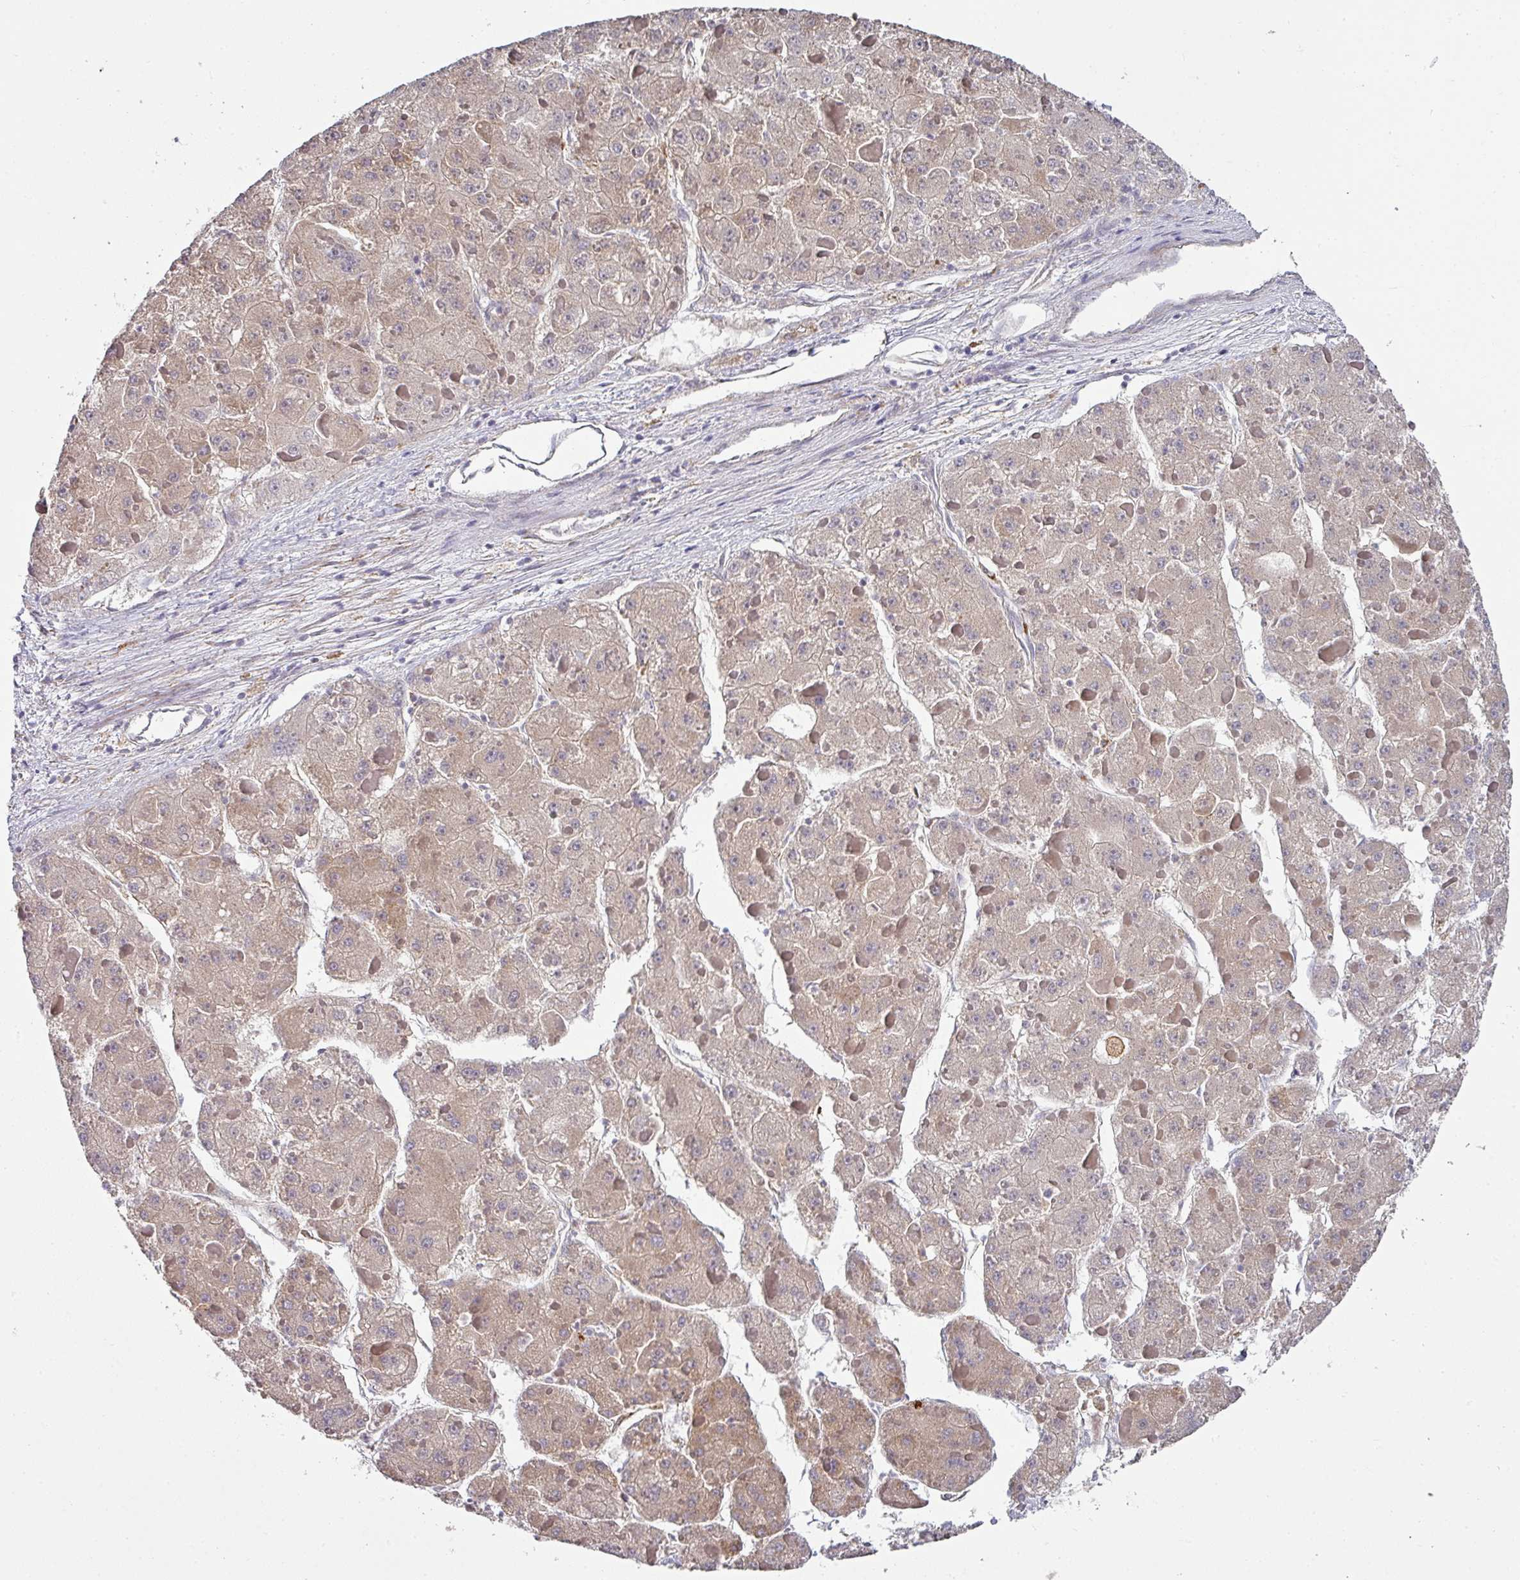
{"staining": {"intensity": "weak", "quantity": ">75%", "location": "cytoplasmic/membranous"}, "tissue": "liver cancer", "cell_type": "Tumor cells", "image_type": "cancer", "snomed": [{"axis": "morphology", "description": "Carcinoma, Hepatocellular, NOS"}, {"axis": "topography", "description": "Liver"}], "caption": "Immunohistochemistry (IHC) staining of liver hepatocellular carcinoma, which displays low levels of weak cytoplasmic/membranous staining in approximately >75% of tumor cells indicating weak cytoplasmic/membranous protein staining. The staining was performed using DAB (brown) for protein detection and nuclei were counterstained in hematoxylin (blue).", "gene": "ZNF268", "patient": {"sex": "female", "age": 73}}